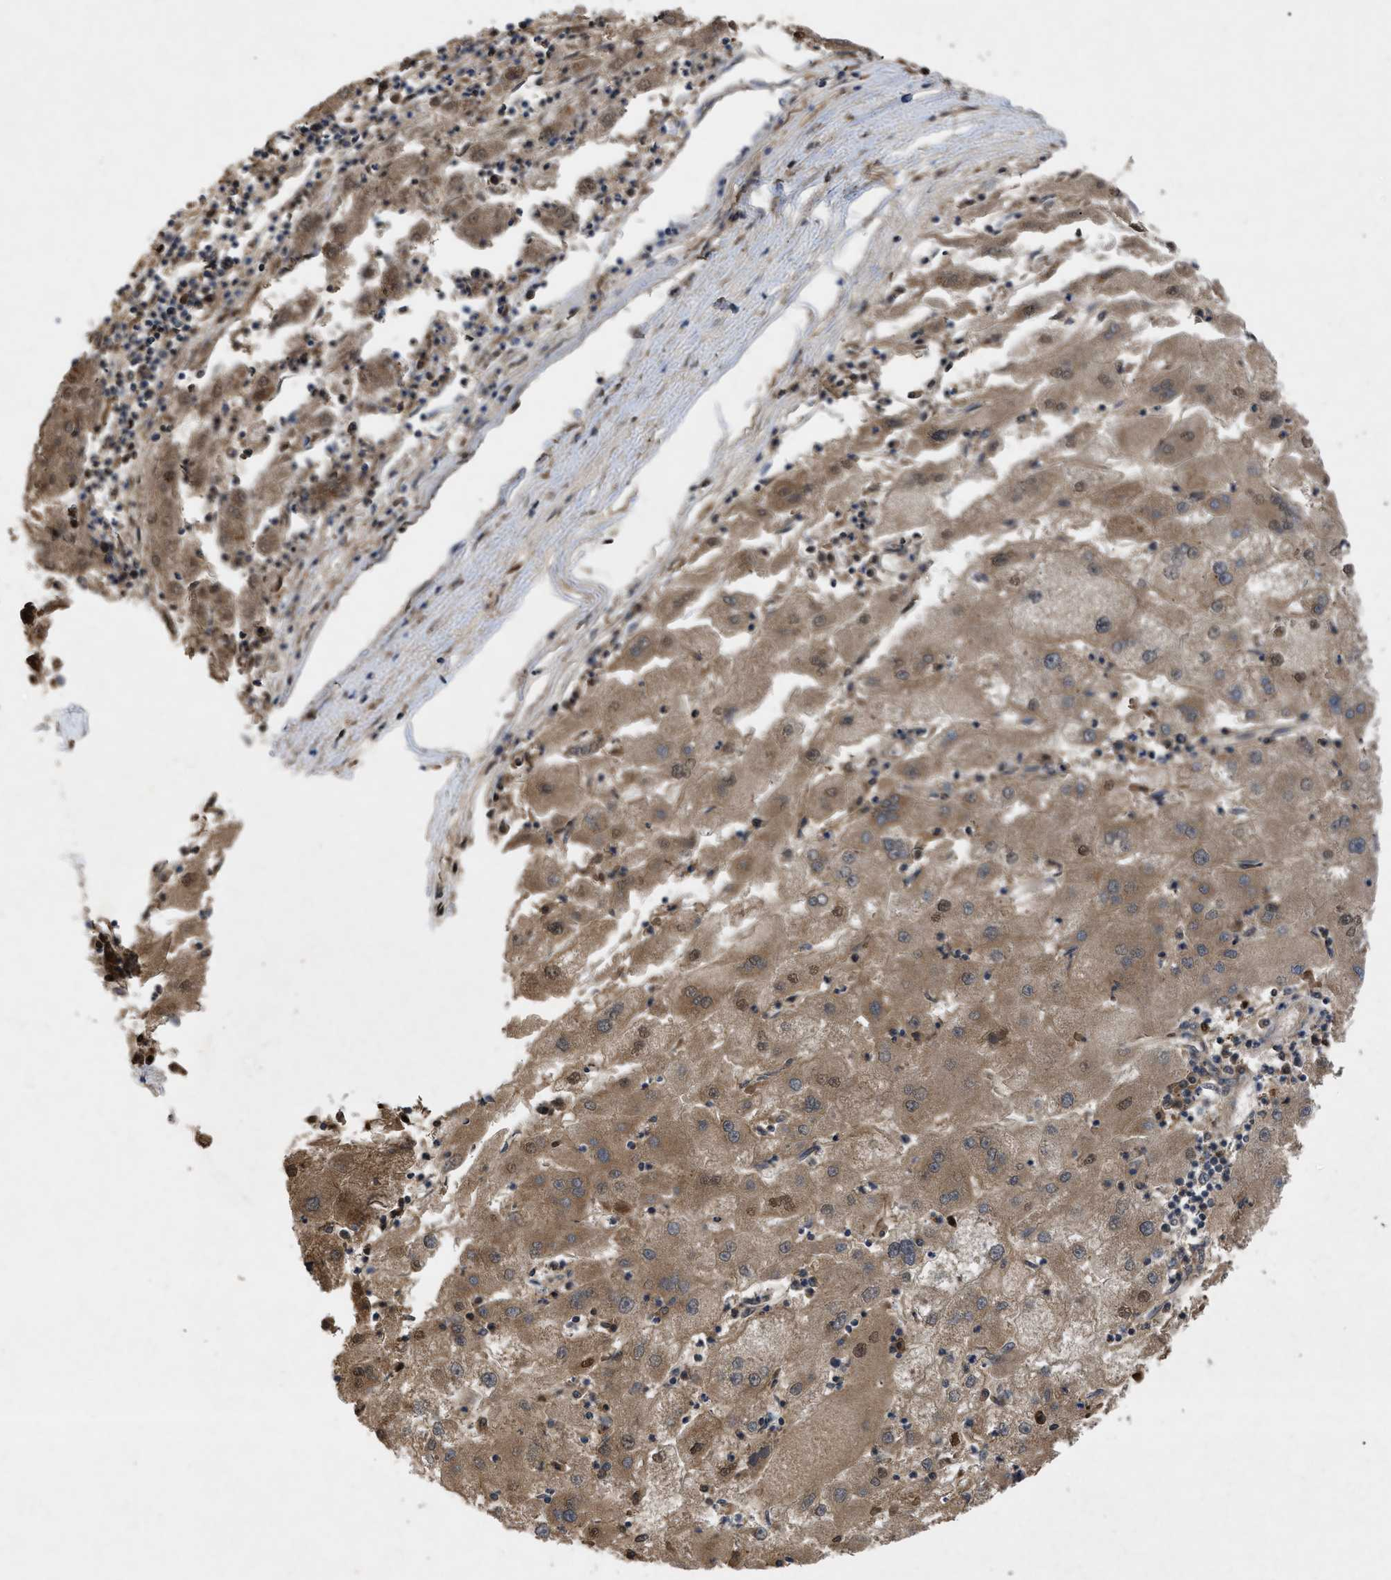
{"staining": {"intensity": "moderate", "quantity": ">75%", "location": "cytoplasmic/membranous"}, "tissue": "liver cancer", "cell_type": "Tumor cells", "image_type": "cancer", "snomed": [{"axis": "morphology", "description": "Carcinoma, Hepatocellular, NOS"}, {"axis": "topography", "description": "Liver"}], "caption": "High-power microscopy captured an IHC micrograph of liver hepatocellular carcinoma, revealing moderate cytoplasmic/membranous expression in approximately >75% of tumor cells.", "gene": "RAB2A", "patient": {"sex": "male", "age": 72}}